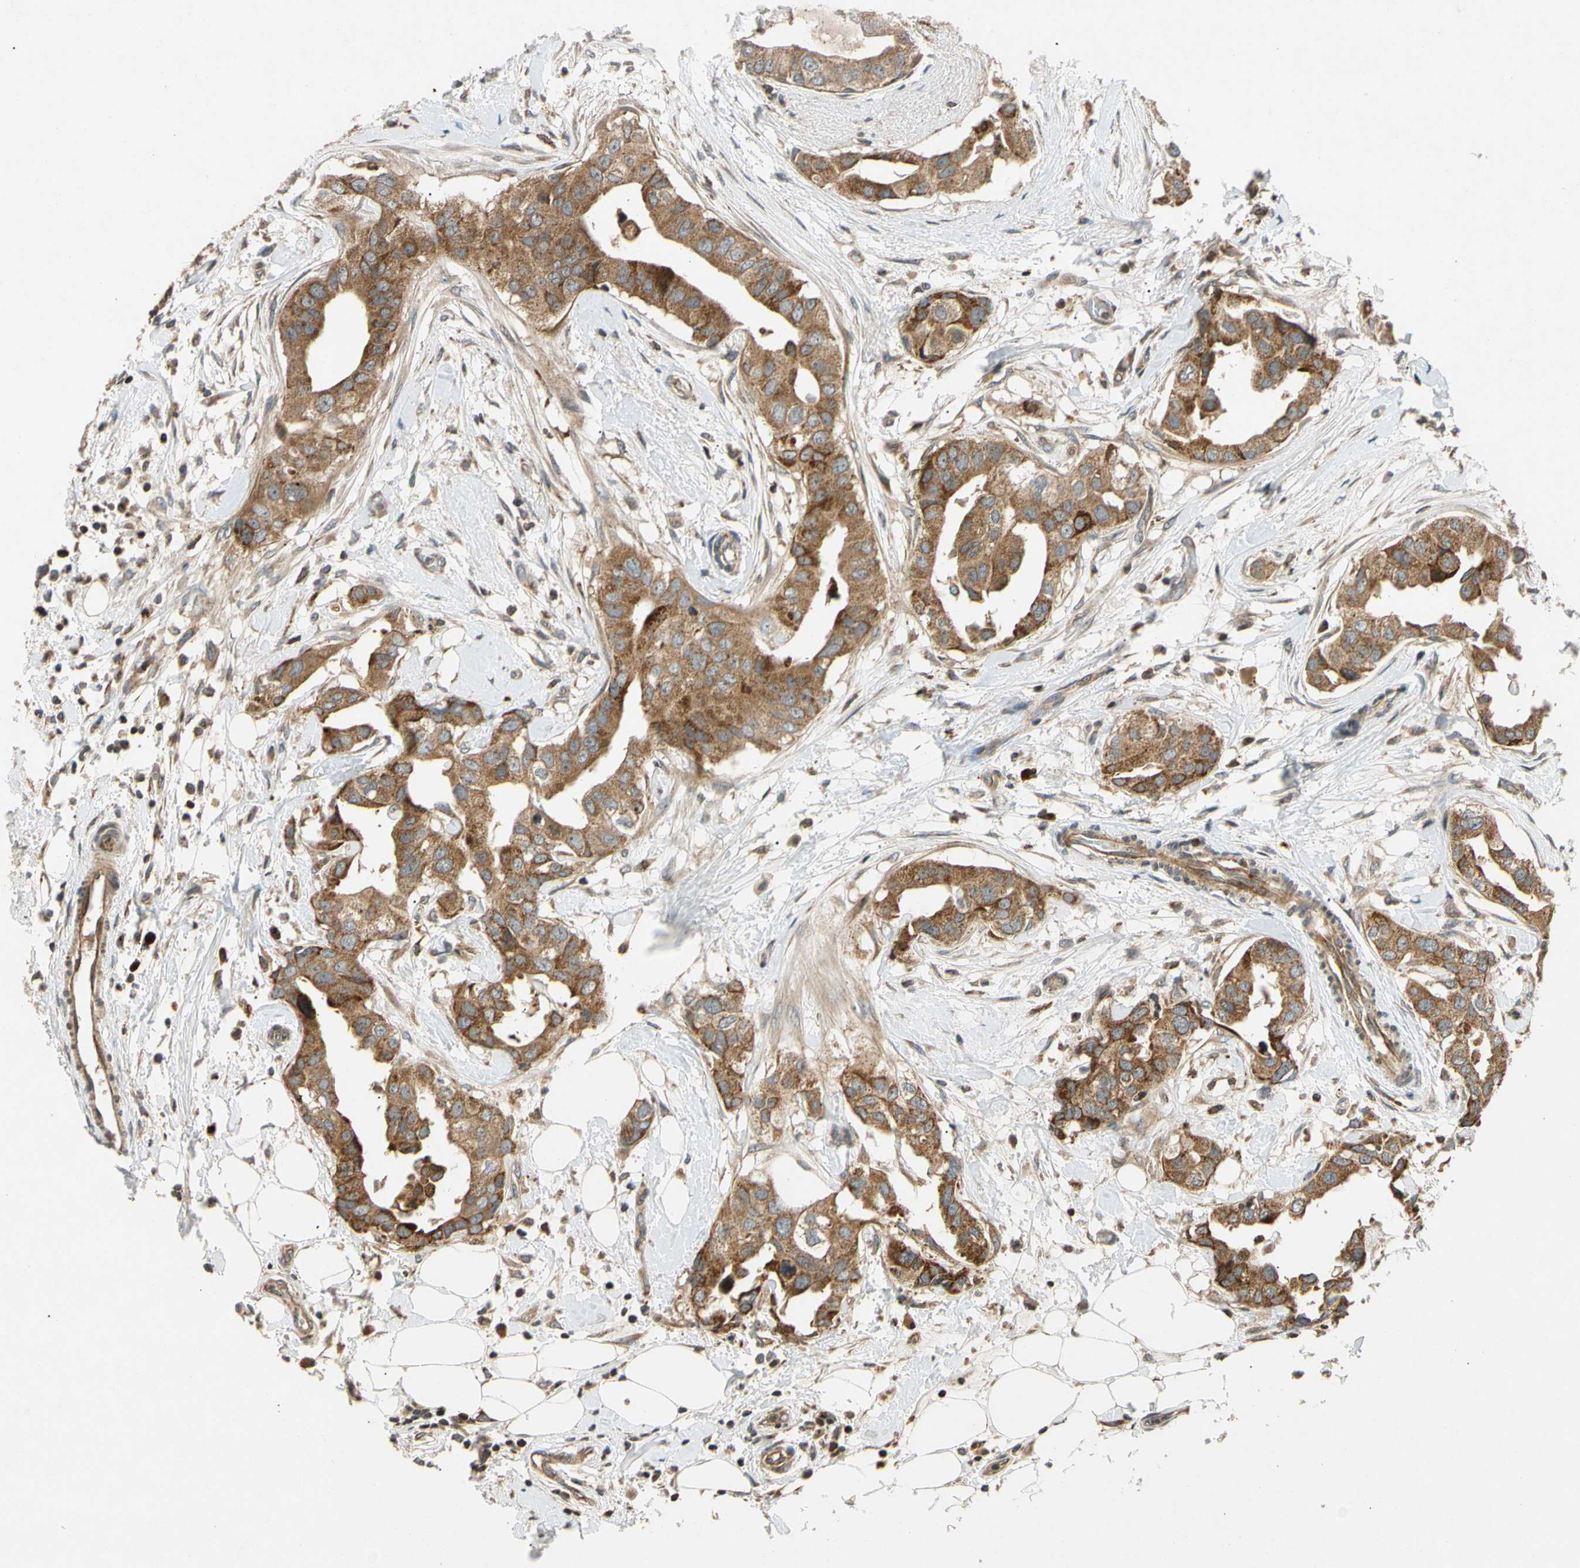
{"staining": {"intensity": "strong", "quantity": ">75%", "location": "cytoplasmic/membranous"}, "tissue": "breast cancer", "cell_type": "Tumor cells", "image_type": "cancer", "snomed": [{"axis": "morphology", "description": "Duct carcinoma"}, {"axis": "topography", "description": "Breast"}], "caption": "Tumor cells show high levels of strong cytoplasmic/membranous staining in about >75% of cells in breast cancer.", "gene": "MRPS22", "patient": {"sex": "female", "age": 40}}